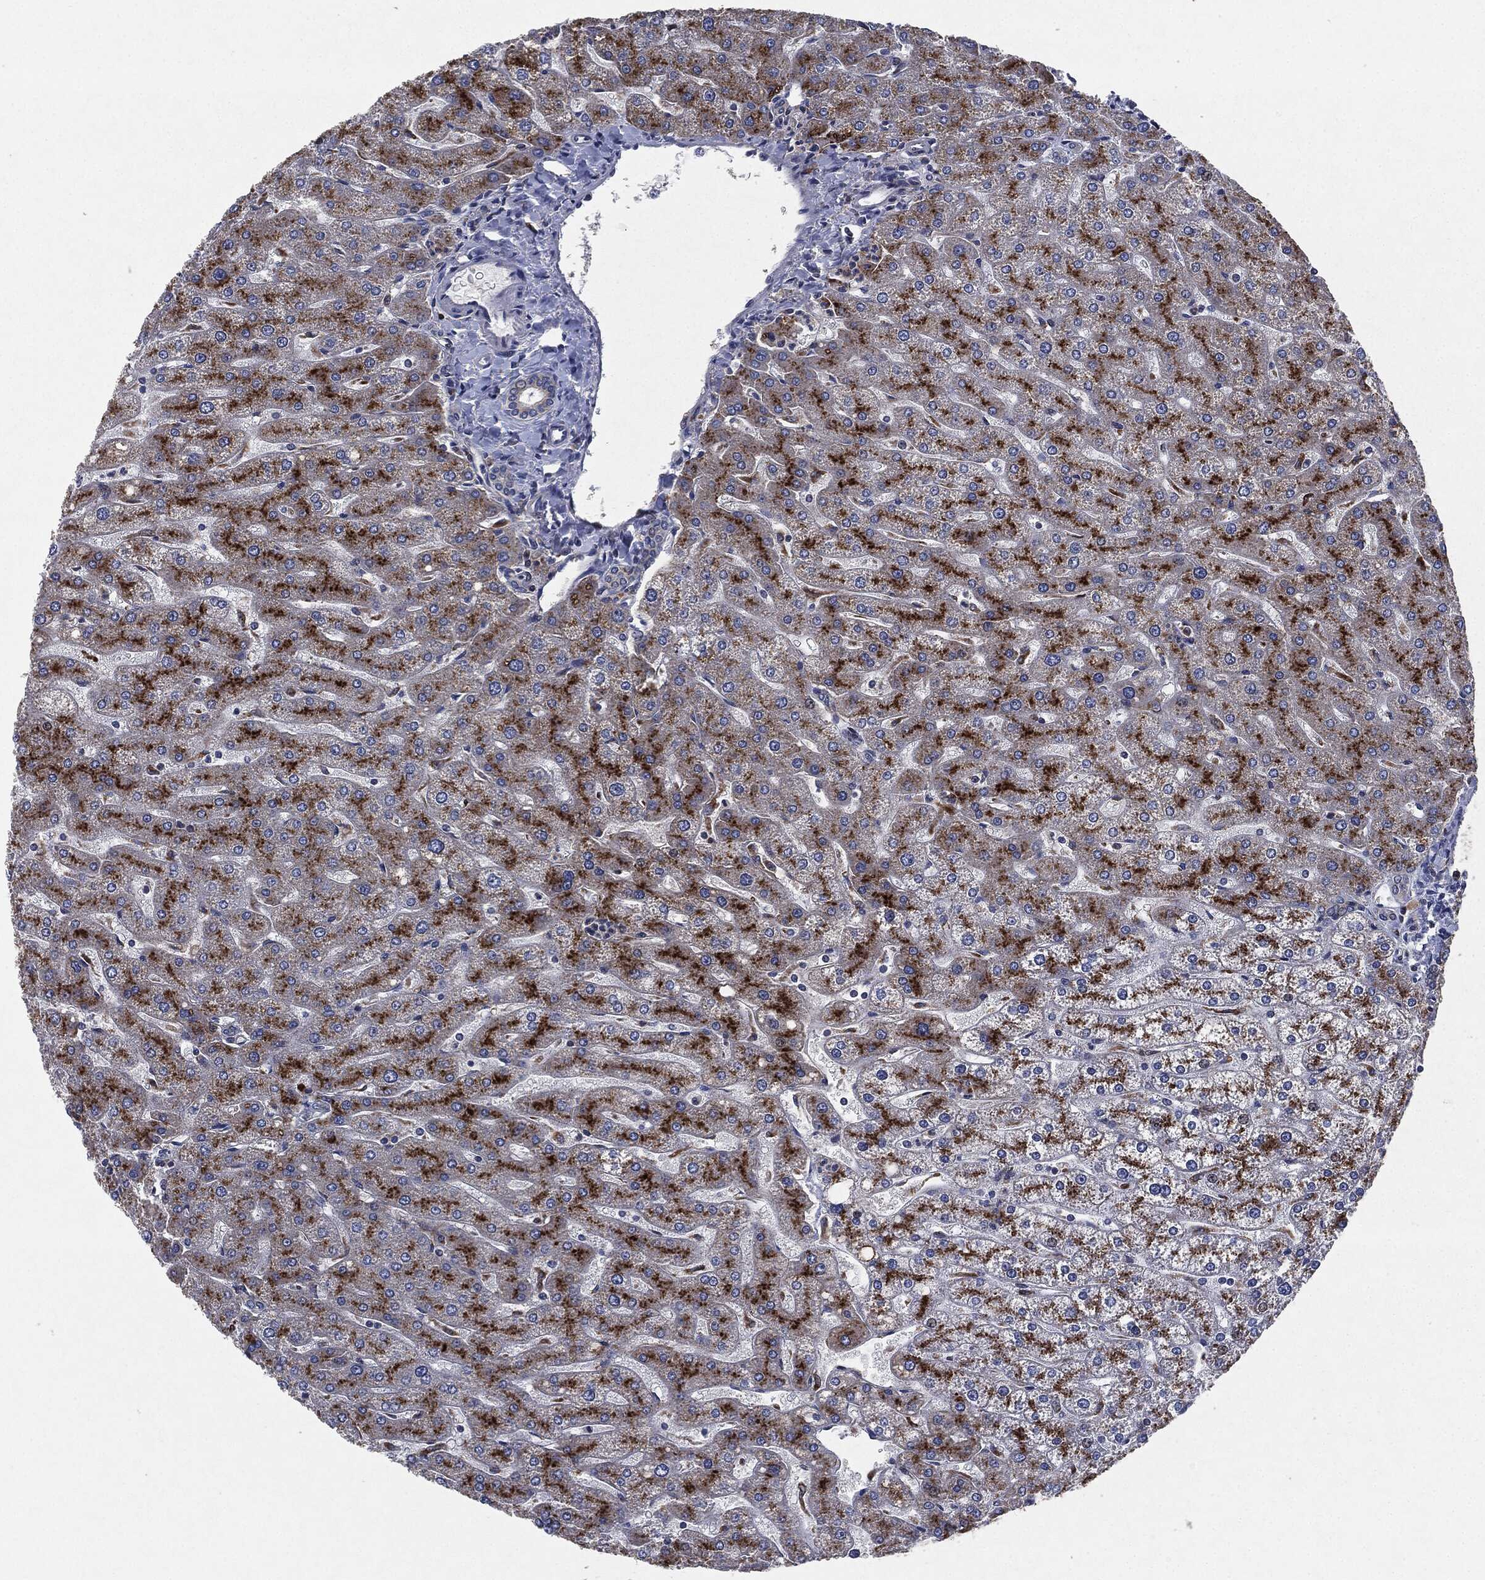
{"staining": {"intensity": "negative", "quantity": "none", "location": "none"}, "tissue": "liver", "cell_type": "Cholangiocytes", "image_type": "normal", "snomed": [{"axis": "morphology", "description": "Normal tissue, NOS"}, {"axis": "topography", "description": "Liver"}], "caption": "DAB (3,3'-diaminobenzidine) immunohistochemical staining of benign liver demonstrates no significant expression in cholangiocytes. (Stains: DAB (3,3'-diaminobenzidine) immunohistochemistry with hematoxylin counter stain, Microscopy: brightfield microscopy at high magnification).", "gene": "SLC31A2", "patient": {"sex": "male", "age": 67}}